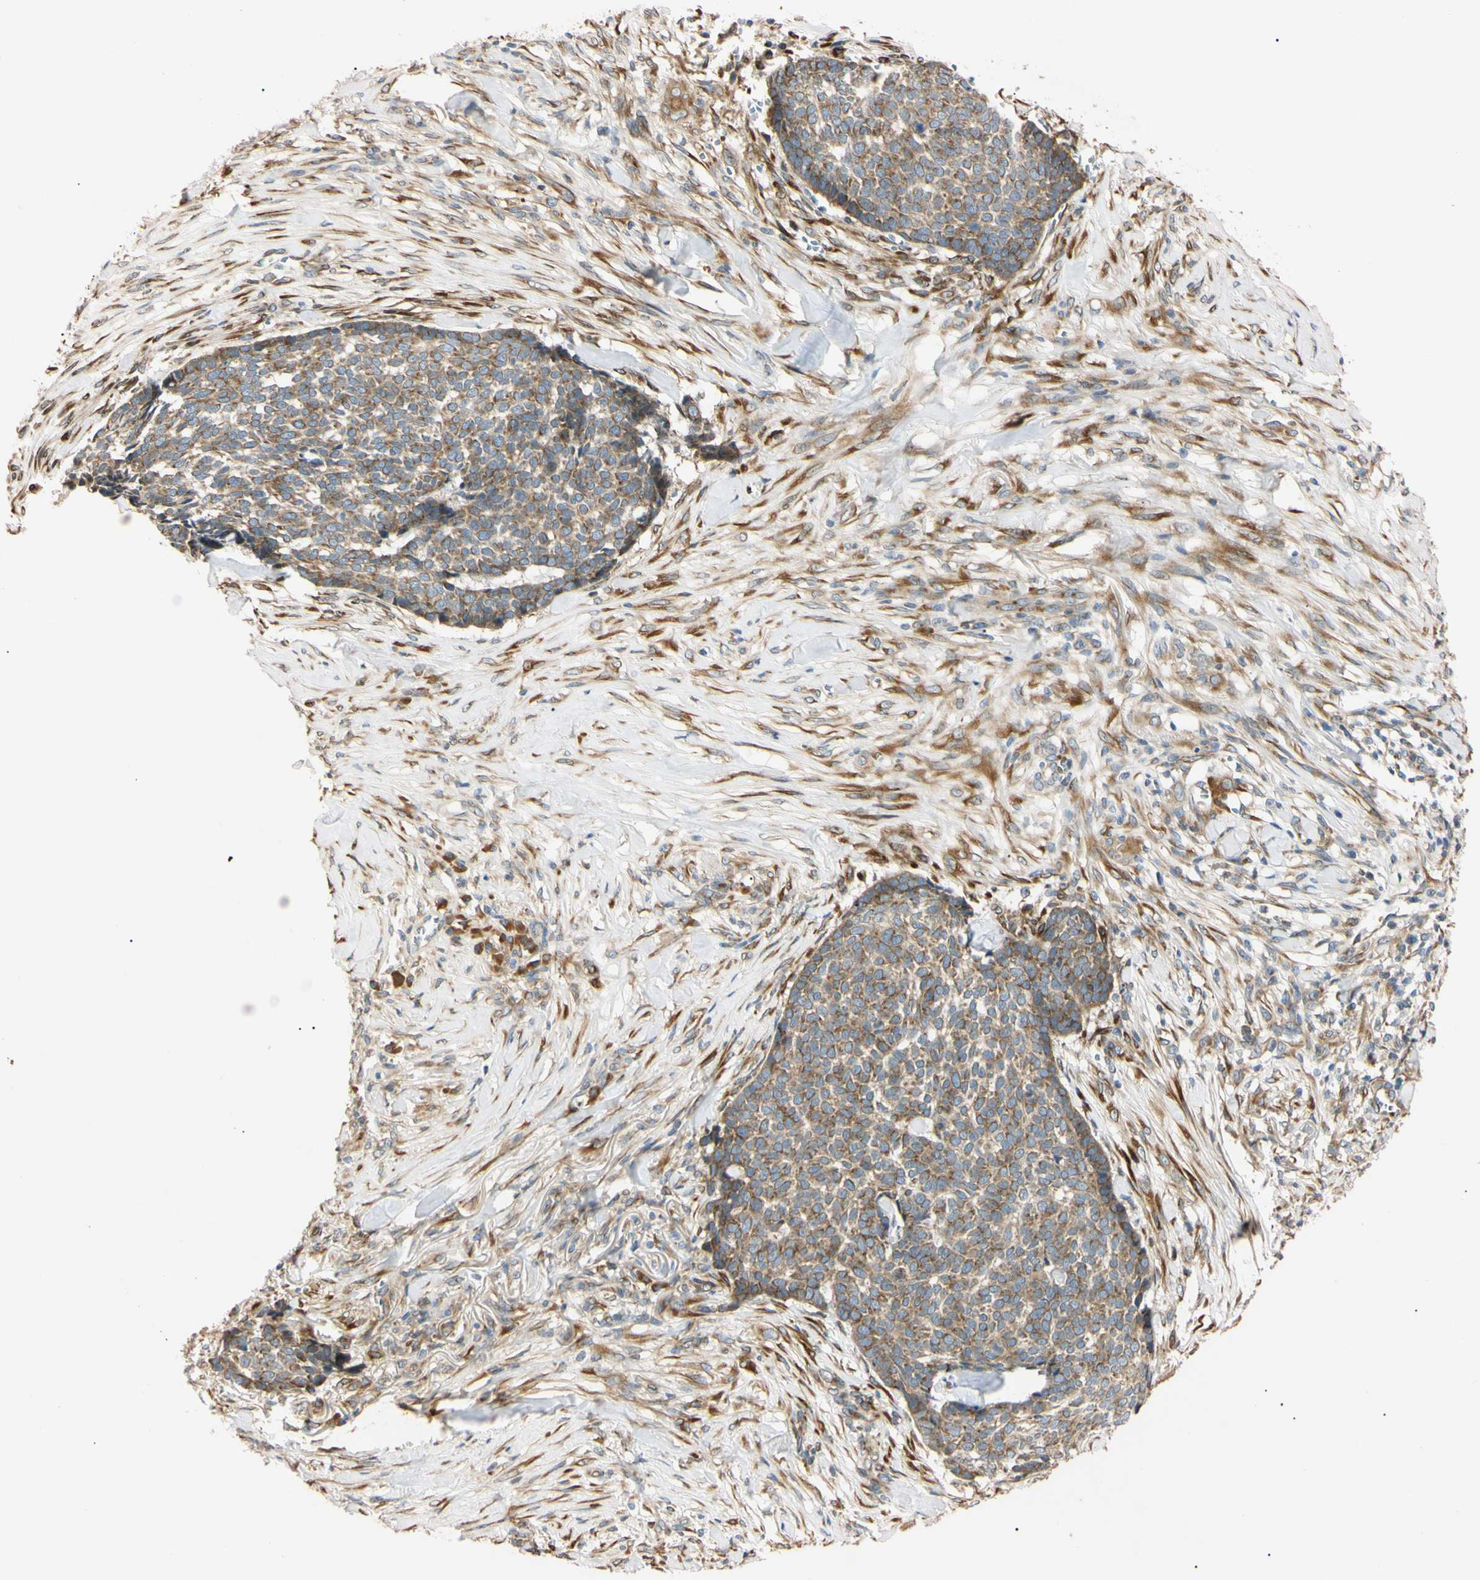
{"staining": {"intensity": "weak", "quantity": ">75%", "location": "cytoplasmic/membranous"}, "tissue": "skin cancer", "cell_type": "Tumor cells", "image_type": "cancer", "snomed": [{"axis": "morphology", "description": "Basal cell carcinoma"}, {"axis": "topography", "description": "Skin"}], "caption": "Skin cancer tissue demonstrates weak cytoplasmic/membranous staining in about >75% of tumor cells, visualized by immunohistochemistry. (DAB (3,3'-diaminobenzidine) IHC, brown staining for protein, blue staining for nuclei).", "gene": "IER3IP1", "patient": {"sex": "male", "age": 84}}